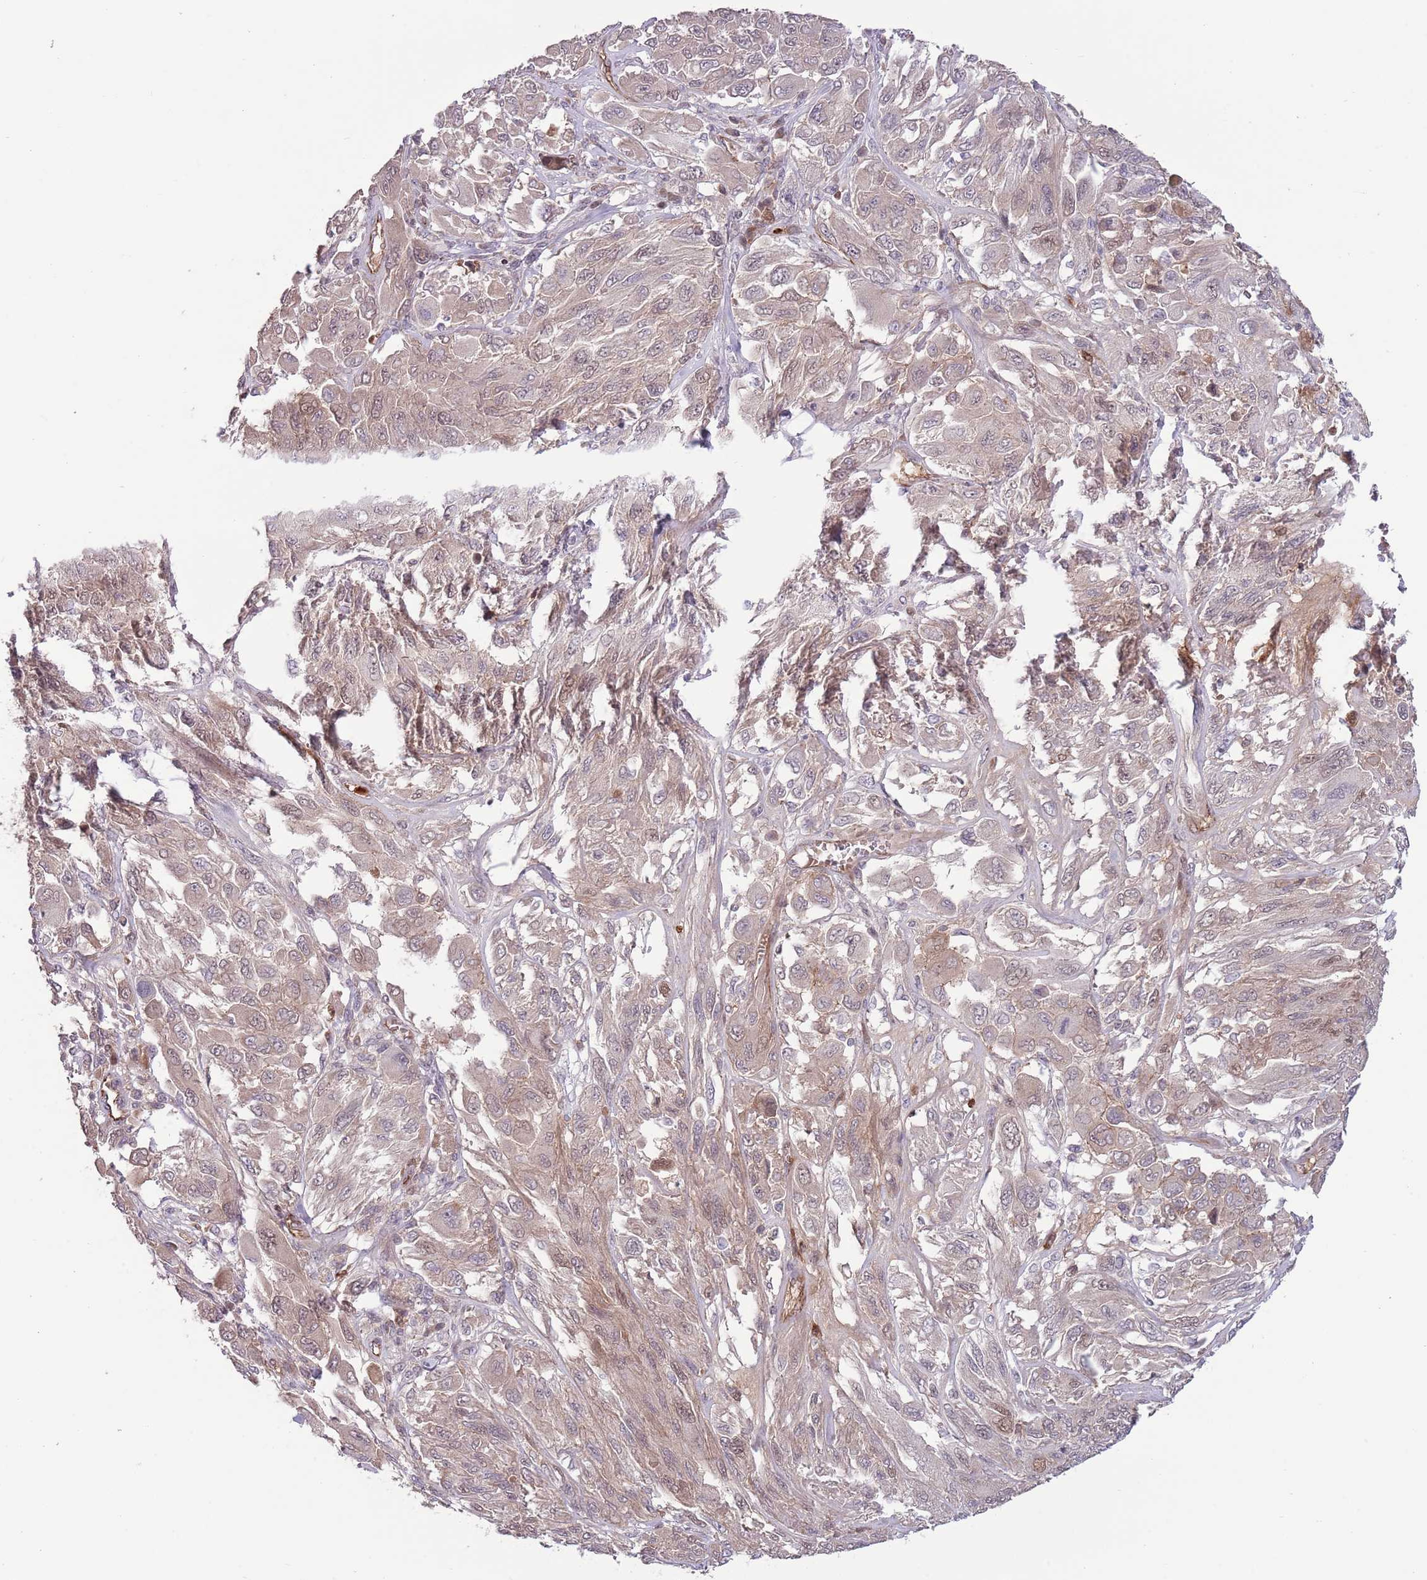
{"staining": {"intensity": "weak", "quantity": "25%-75%", "location": "cytoplasmic/membranous,nuclear"}, "tissue": "melanoma", "cell_type": "Tumor cells", "image_type": "cancer", "snomed": [{"axis": "morphology", "description": "Malignant melanoma, NOS"}, {"axis": "topography", "description": "Skin"}], "caption": "A photomicrograph showing weak cytoplasmic/membranous and nuclear staining in about 25%-75% of tumor cells in melanoma, as visualized by brown immunohistochemical staining.", "gene": "DPP10", "patient": {"sex": "female", "age": 91}}